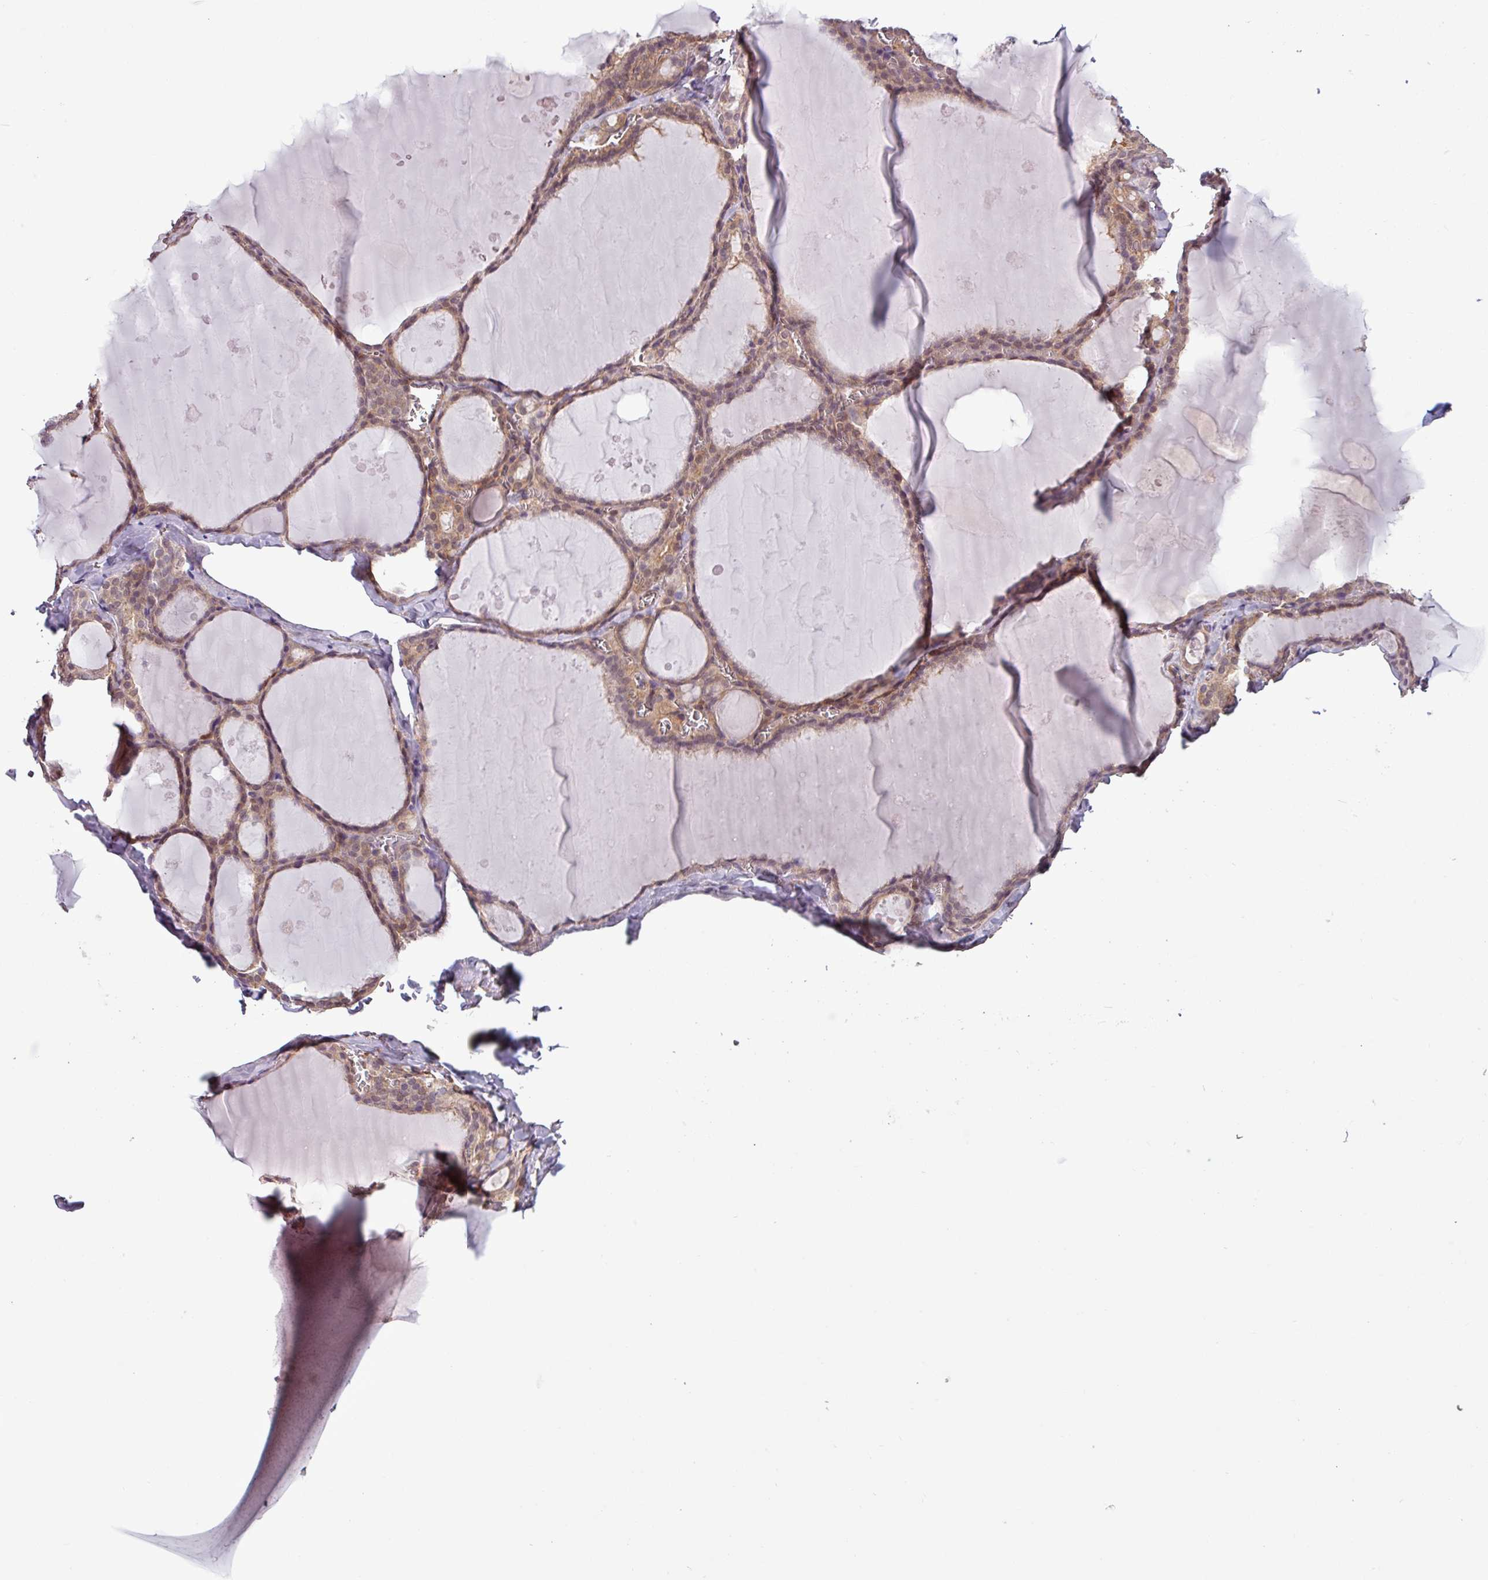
{"staining": {"intensity": "moderate", "quantity": ">75%", "location": "cytoplasmic/membranous"}, "tissue": "thyroid gland", "cell_type": "Glandular cells", "image_type": "normal", "snomed": [{"axis": "morphology", "description": "Normal tissue, NOS"}, {"axis": "topography", "description": "Thyroid gland"}], "caption": "Thyroid gland stained with a protein marker exhibits moderate staining in glandular cells.", "gene": "SH3BGRL", "patient": {"sex": "male", "age": 56}}